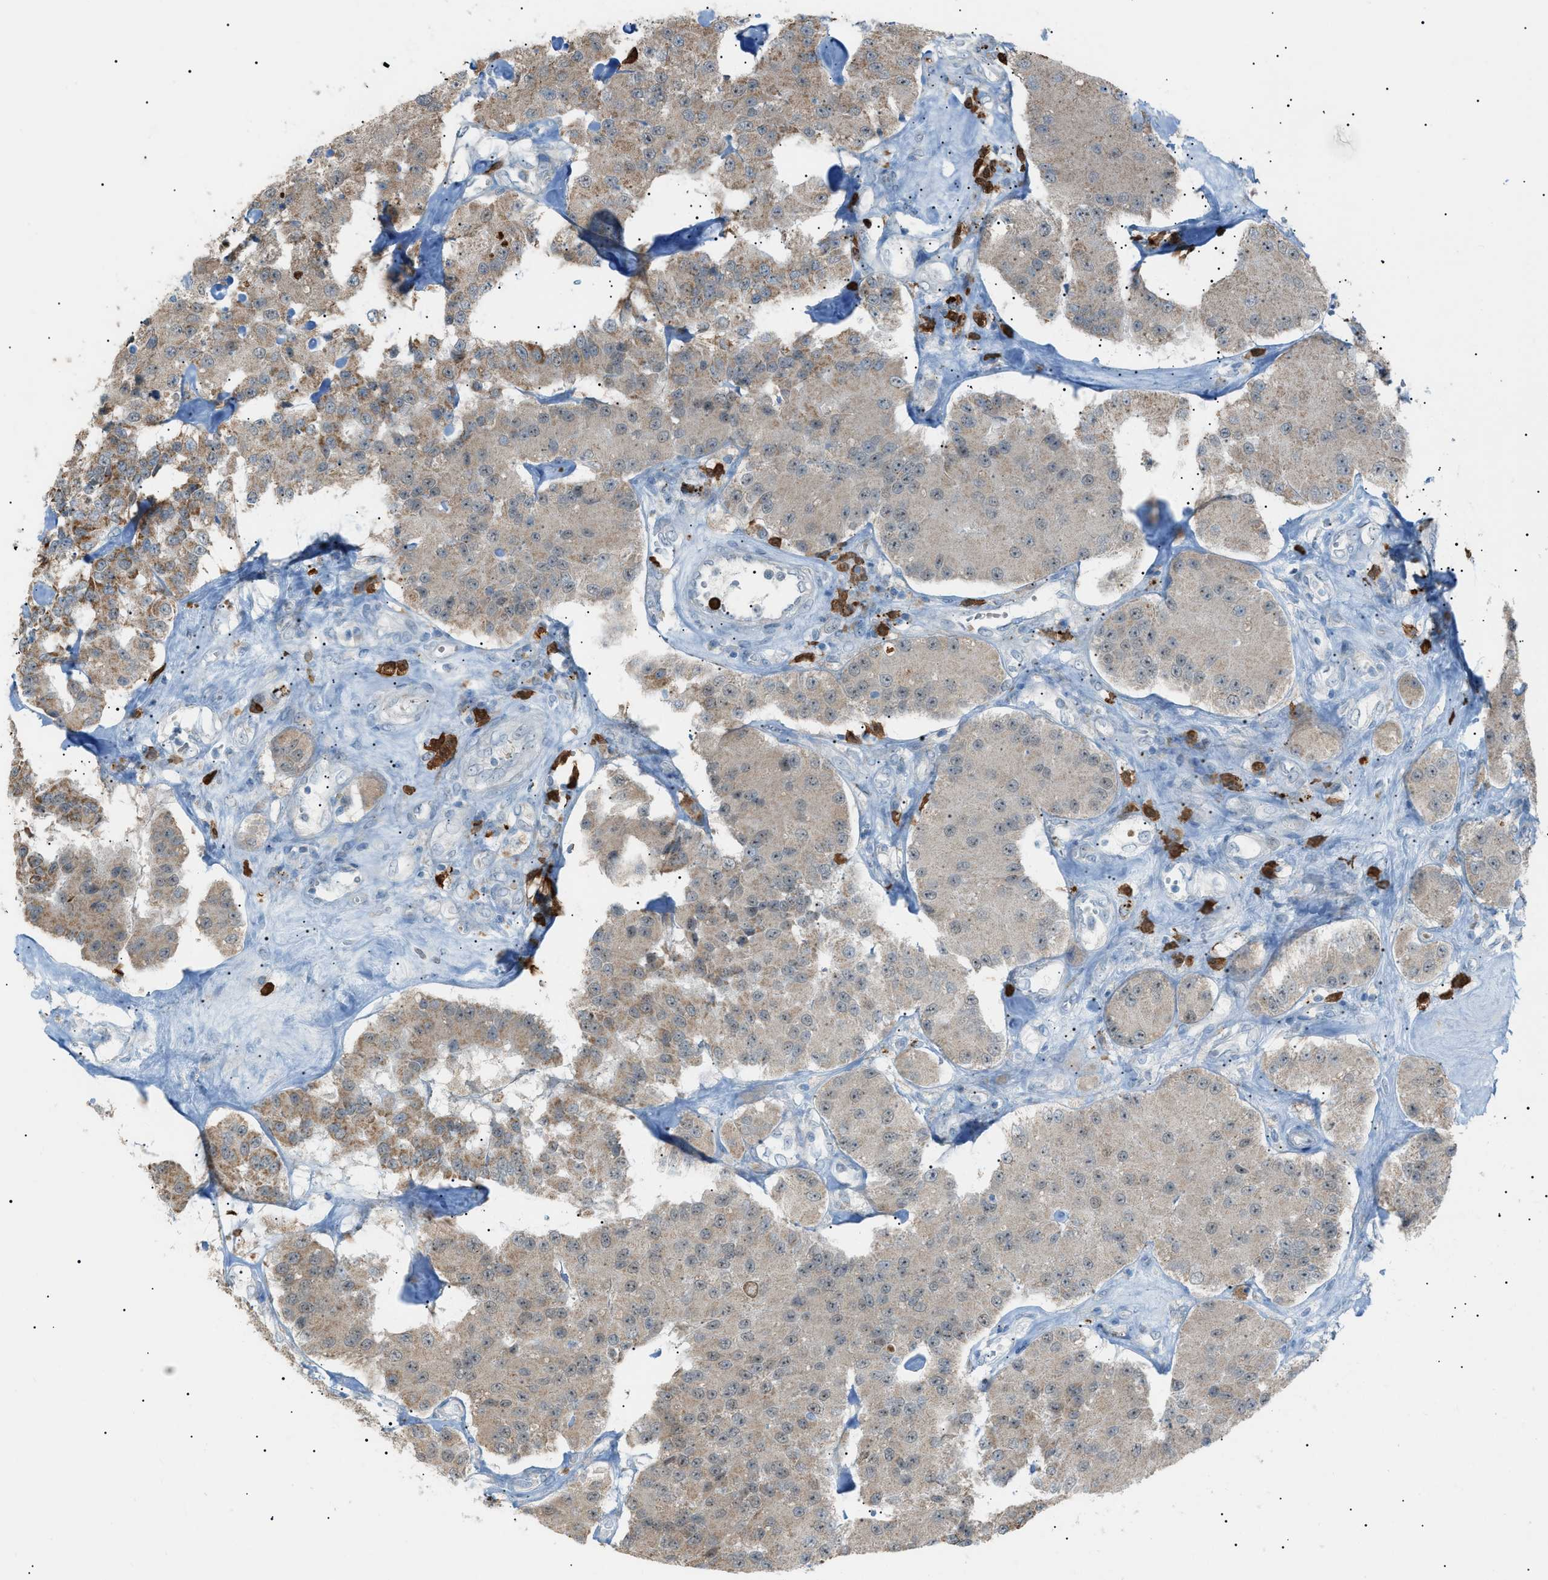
{"staining": {"intensity": "moderate", "quantity": ">75%", "location": "cytoplasmic/membranous"}, "tissue": "carcinoid", "cell_type": "Tumor cells", "image_type": "cancer", "snomed": [{"axis": "morphology", "description": "Carcinoid, malignant, NOS"}, {"axis": "topography", "description": "Pancreas"}], "caption": "Immunohistochemistry photomicrograph of malignant carcinoid stained for a protein (brown), which reveals medium levels of moderate cytoplasmic/membranous staining in about >75% of tumor cells.", "gene": "ZNF516", "patient": {"sex": "male", "age": 41}}